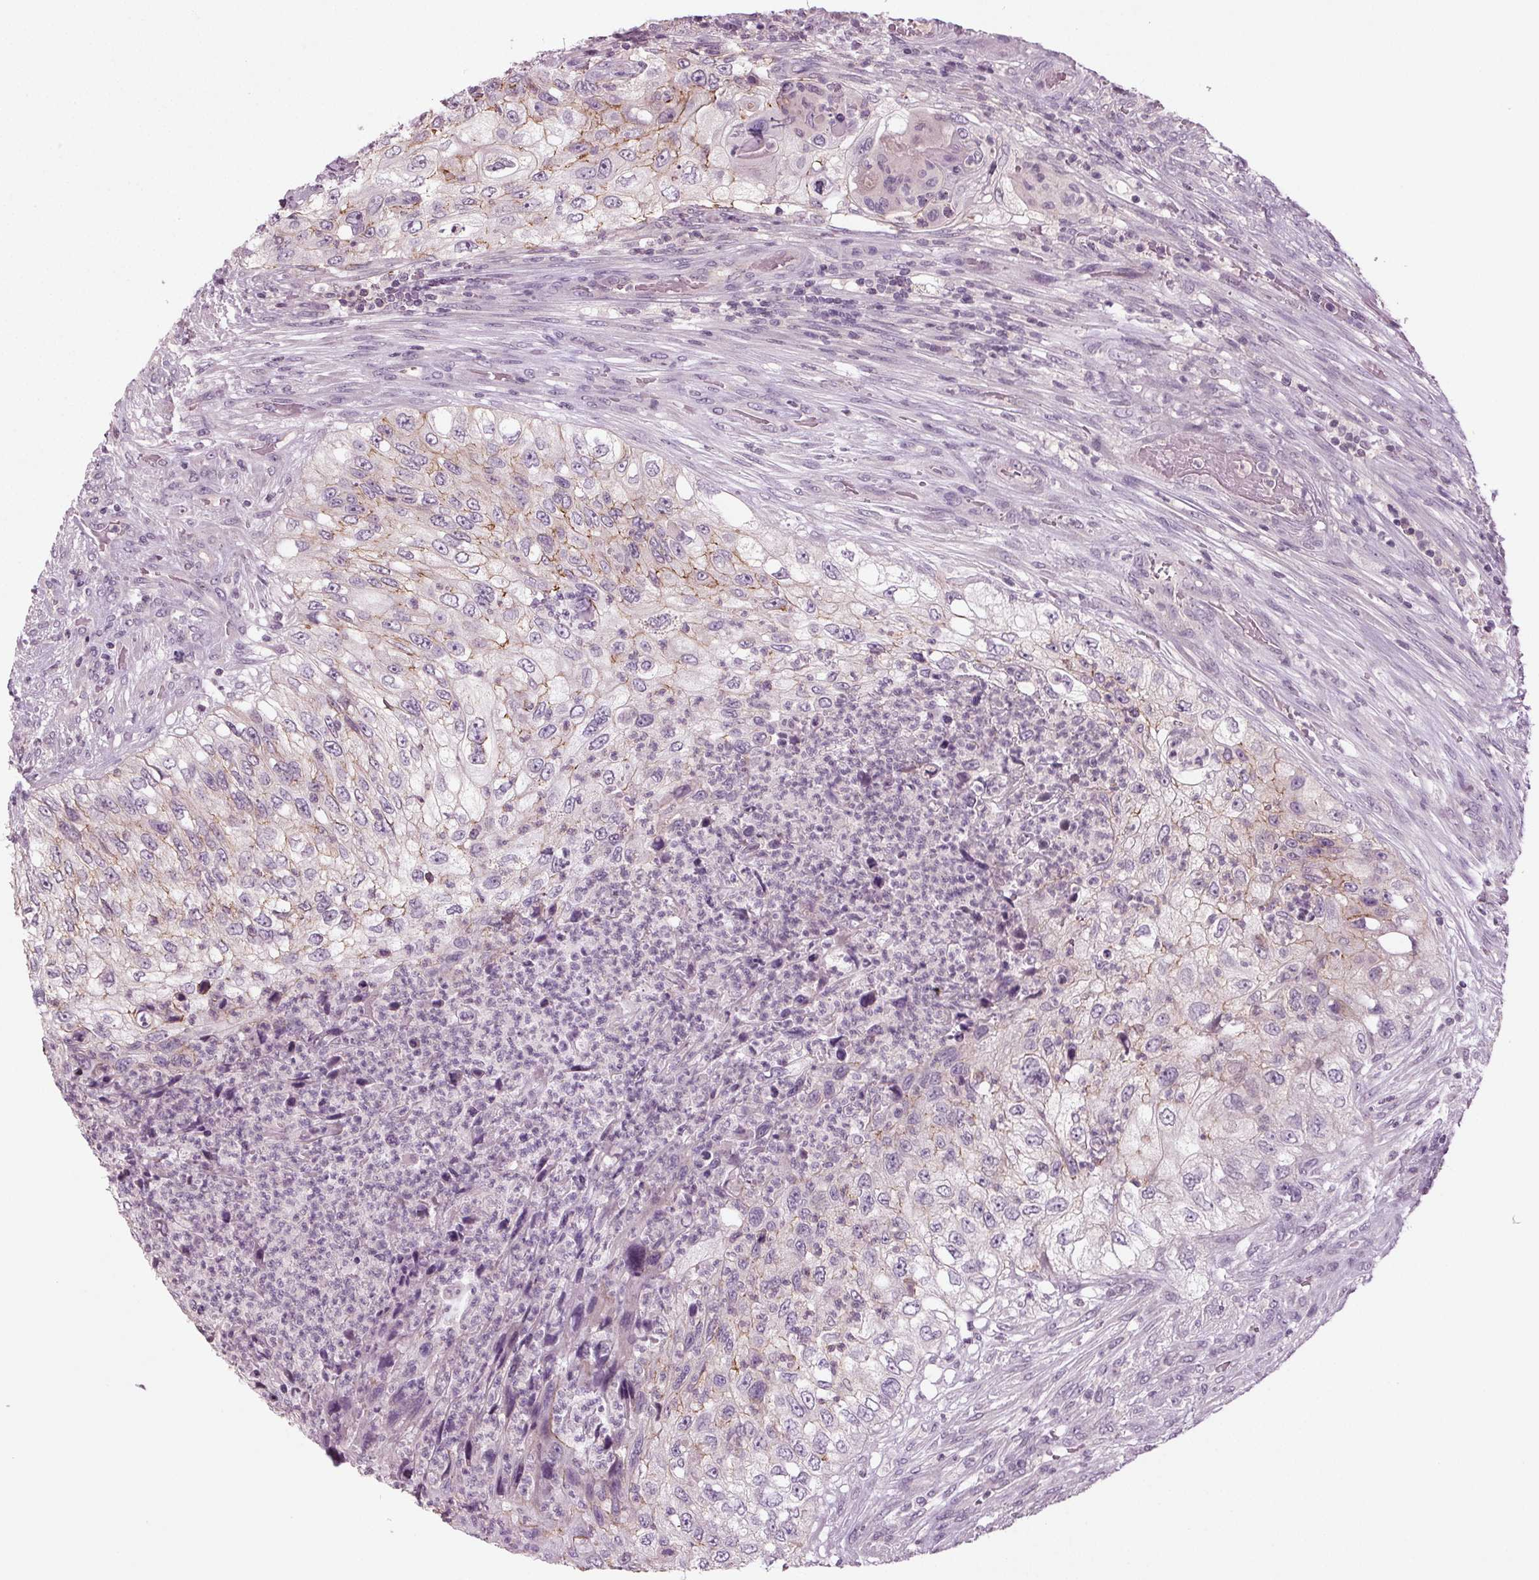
{"staining": {"intensity": "moderate", "quantity": "<25%", "location": "cytoplasmic/membranous"}, "tissue": "urothelial cancer", "cell_type": "Tumor cells", "image_type": "cancer", "snomed": [{"axis": "morphology", "description": "Urothelial carcinoma, High grade"}, {"axis": "topography", "description": "Urinary bladder"}], "caption": "This is an image of immunohistochemistry (IHC) staining of urothelial cancer, which shows moderate expression in the cytoplasmic/membranous of tumor cells.", "gene": "BHLHE22", "patient": {"sex": "female", "age": 60}}